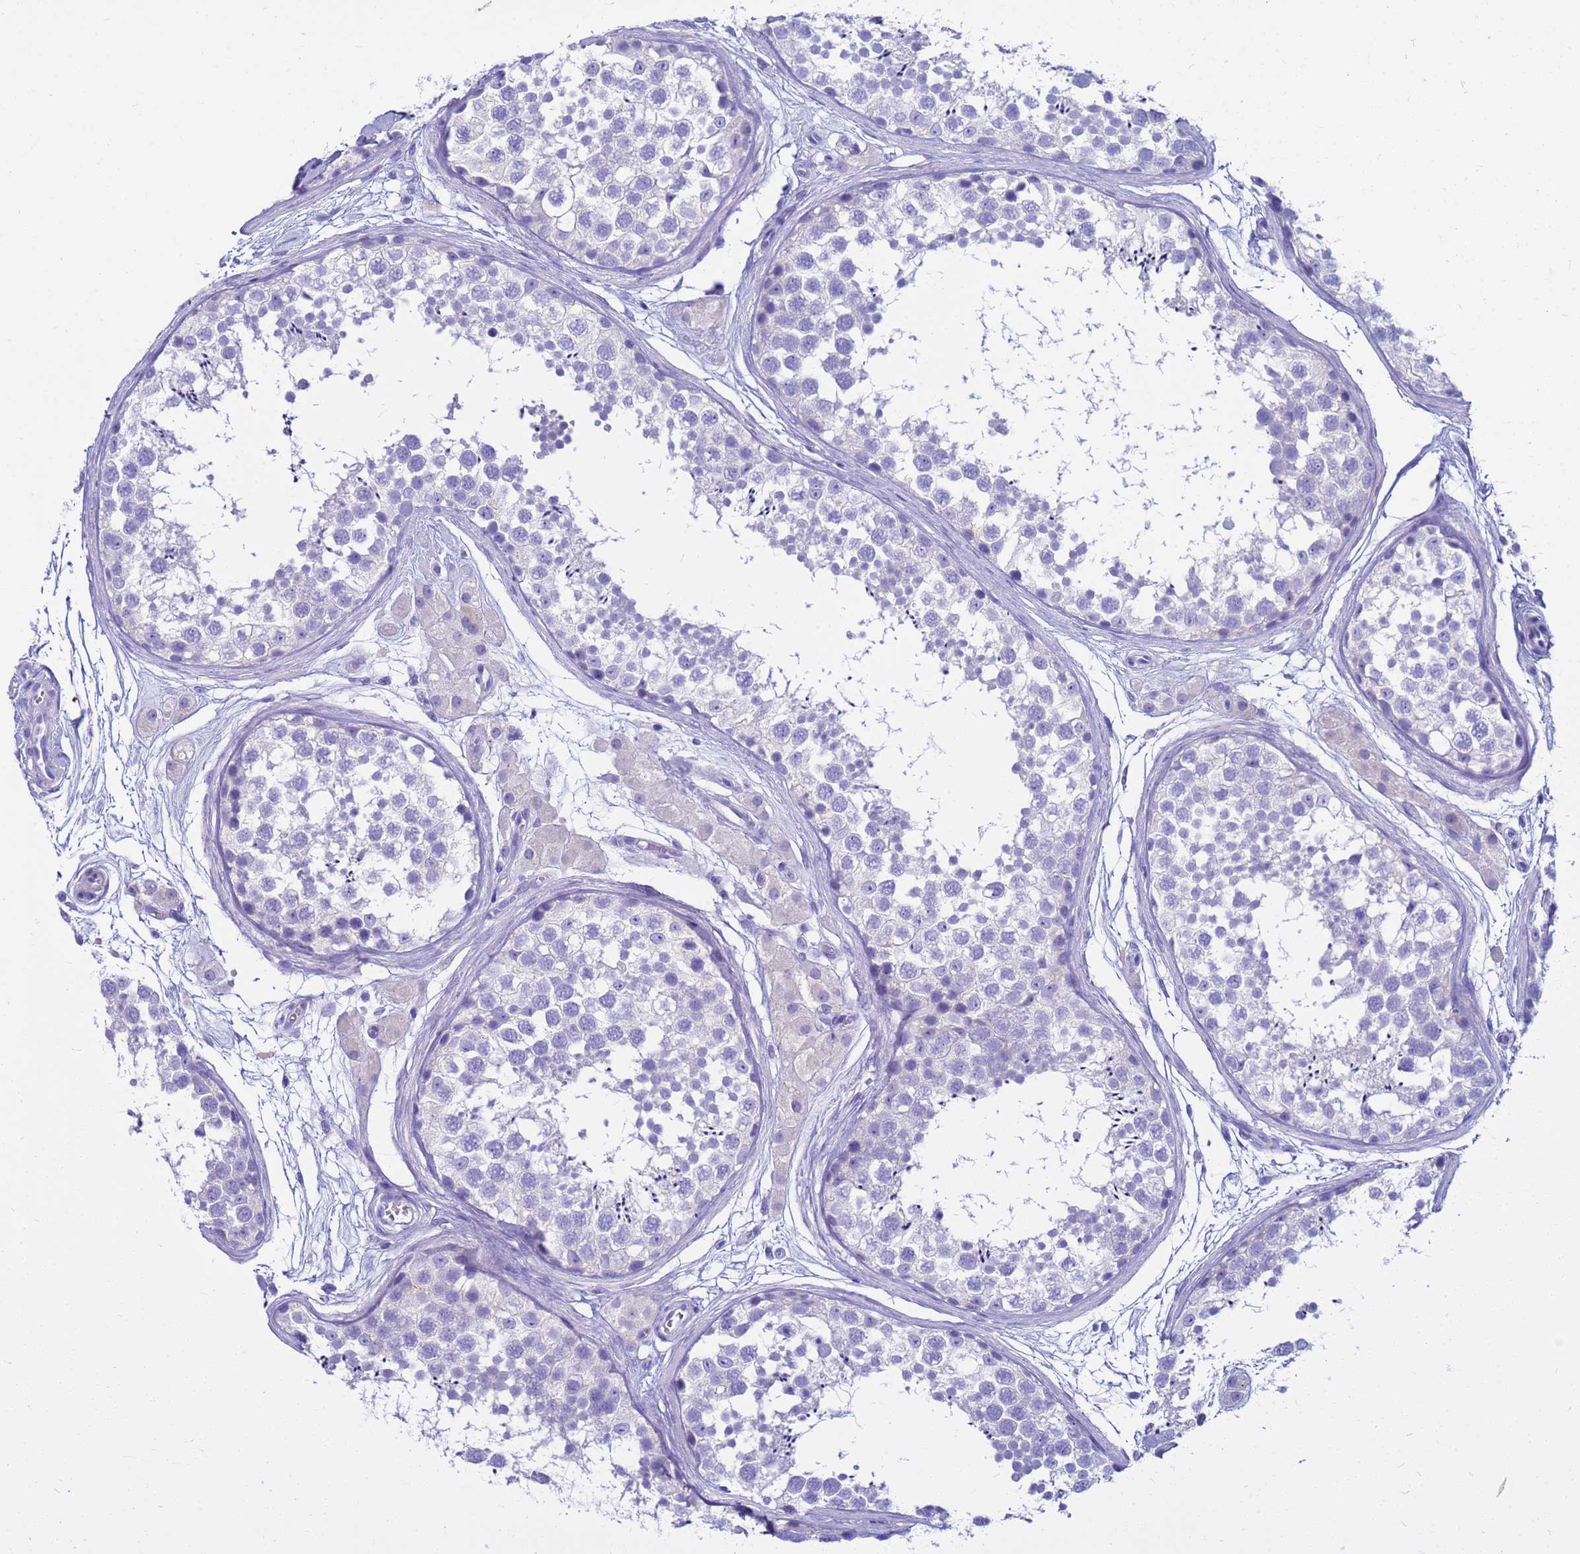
{"staining": {"intensity": "negative", "quantity": "none", "location": "none"}, "tissue": "testis", "cell_type": "Cells in seminiferous ducts", "image_type": "normal", "snomed": [{"axis": "morphology", "description": "Normal tissue, NOS"}, {"axis": "topography", "description": "Testis"}], "caption": "High power microscopy image of an immunohistochemistry (IHC) photomicrograph of normal testis, revealing no significant staining in cells in seminiferous ducts. (DAB (3,3'-diaminobenzidine) IHC with hematoxylin counter stain).", "gene": "SYCN", "patient": {"sex": "male", "age": 56}}